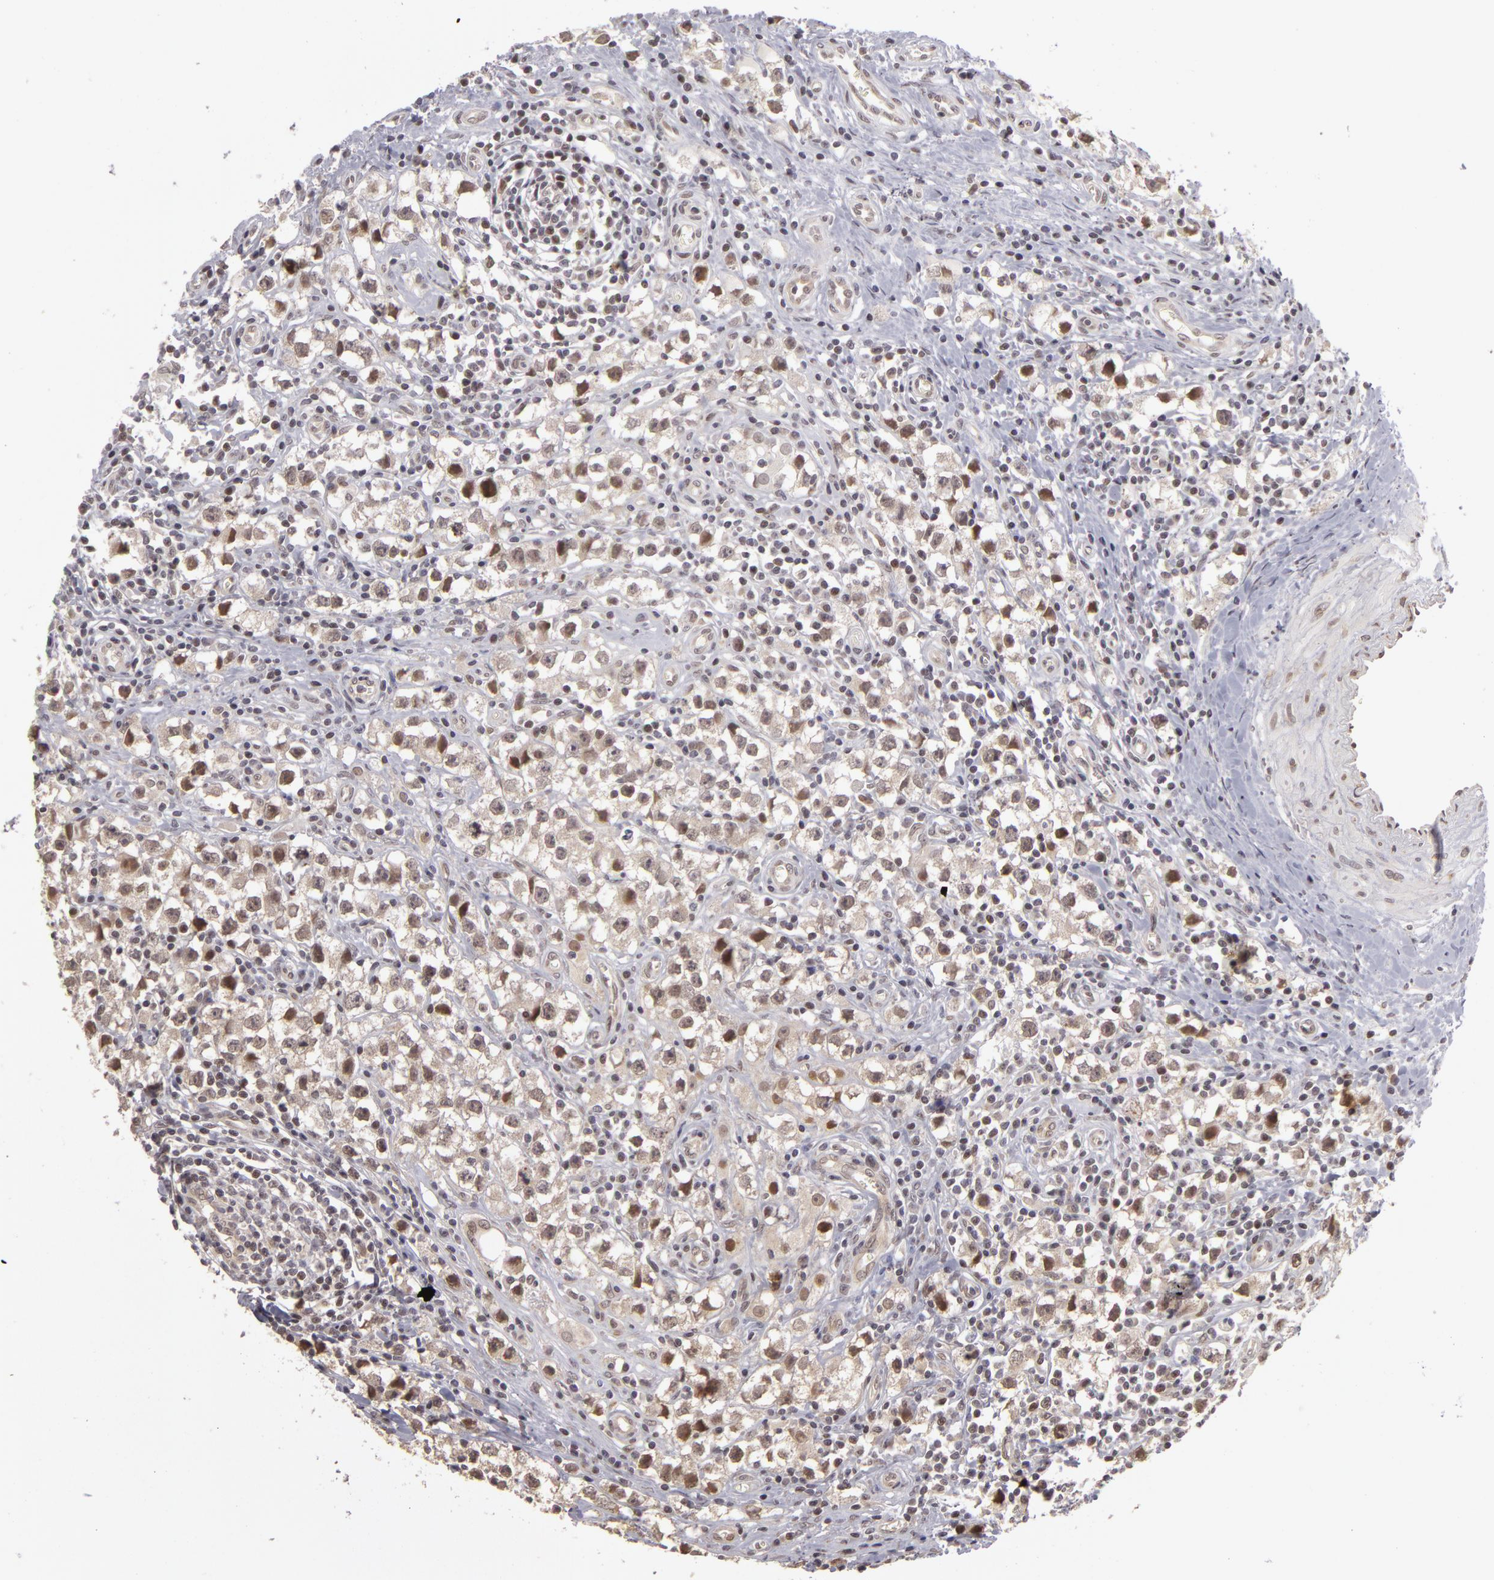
{"staining": {"intensity": "moderate", "quantity": "25%-75%", "location": "nuclear"}, "tissue": "testis cancer", "cell_type": "Tumor cells", "image_type": "cancer", "snomed": [{"axis": "morphology", "description": "Seminoma, NOS"}, {"axis": "topography", "description": "Testis"}], "caption": "Seminoma (testis) stained with a protein marker shows moderate staining in tumor cells.", "gene": "ZNF133", "patient": {"sex": "male", "age": 35}}